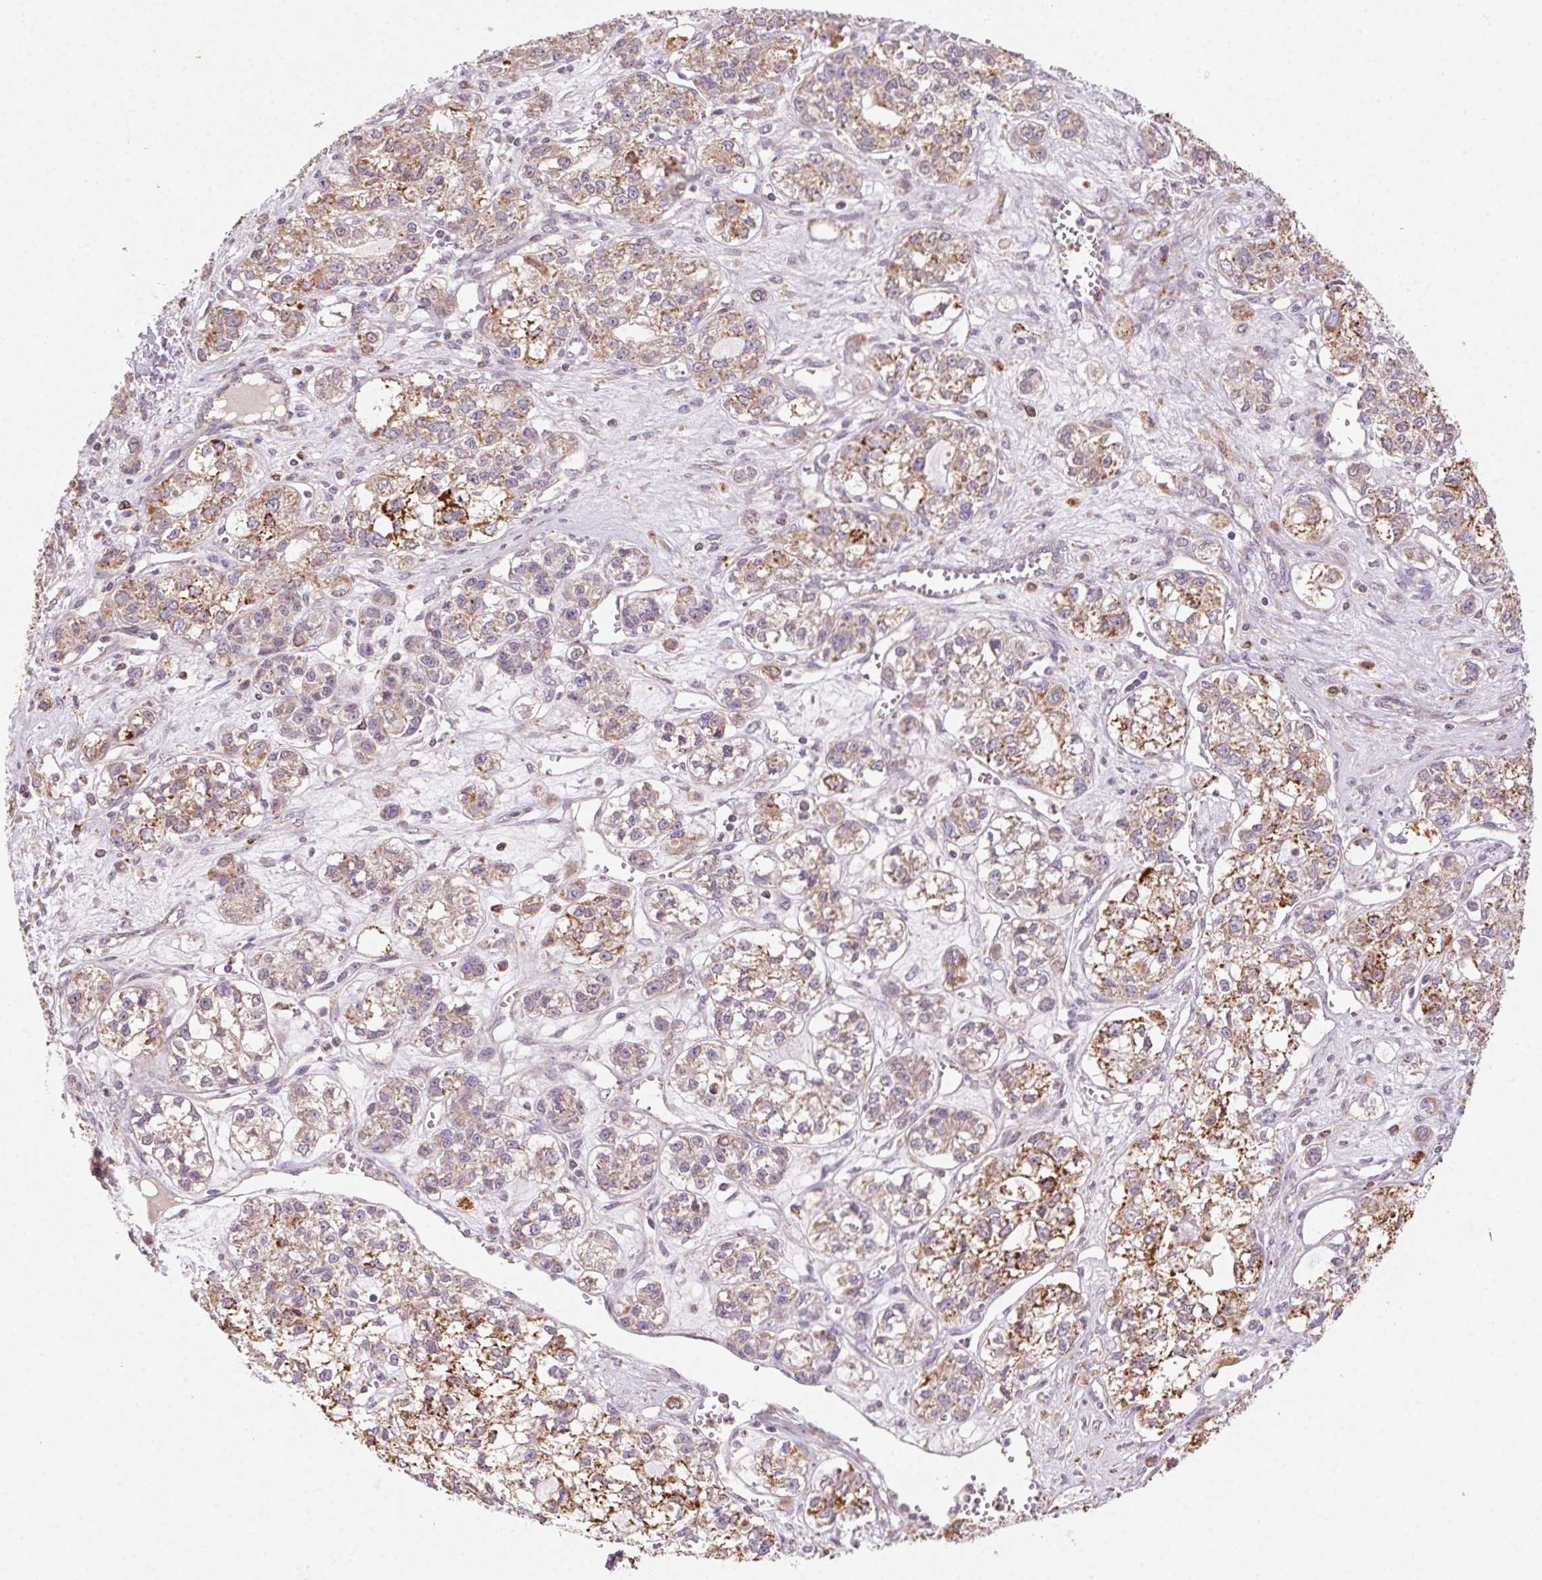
{"staining": {"intensity": "moderate", "quantity": ">75%", "location": "cytoplasmic/membranous"}, "tissue": "ovarian cancer", "cell_type": "Tumor cells", "image_type": "cancer", "snomed": [{"axis": "morphology", "description": "Carcinoma, endometroid"}, {"axis": "topography", "description": "Ovary"}], "caption": "IHC image of human ovarian cancer stained for a protein (brown), which displays medium levels of moderate cytoplasmic/membranous staining in approximately >75% of tumor cells.", "gene": "FNBP1L", "patient": {"sex": "female", "age": 64}}